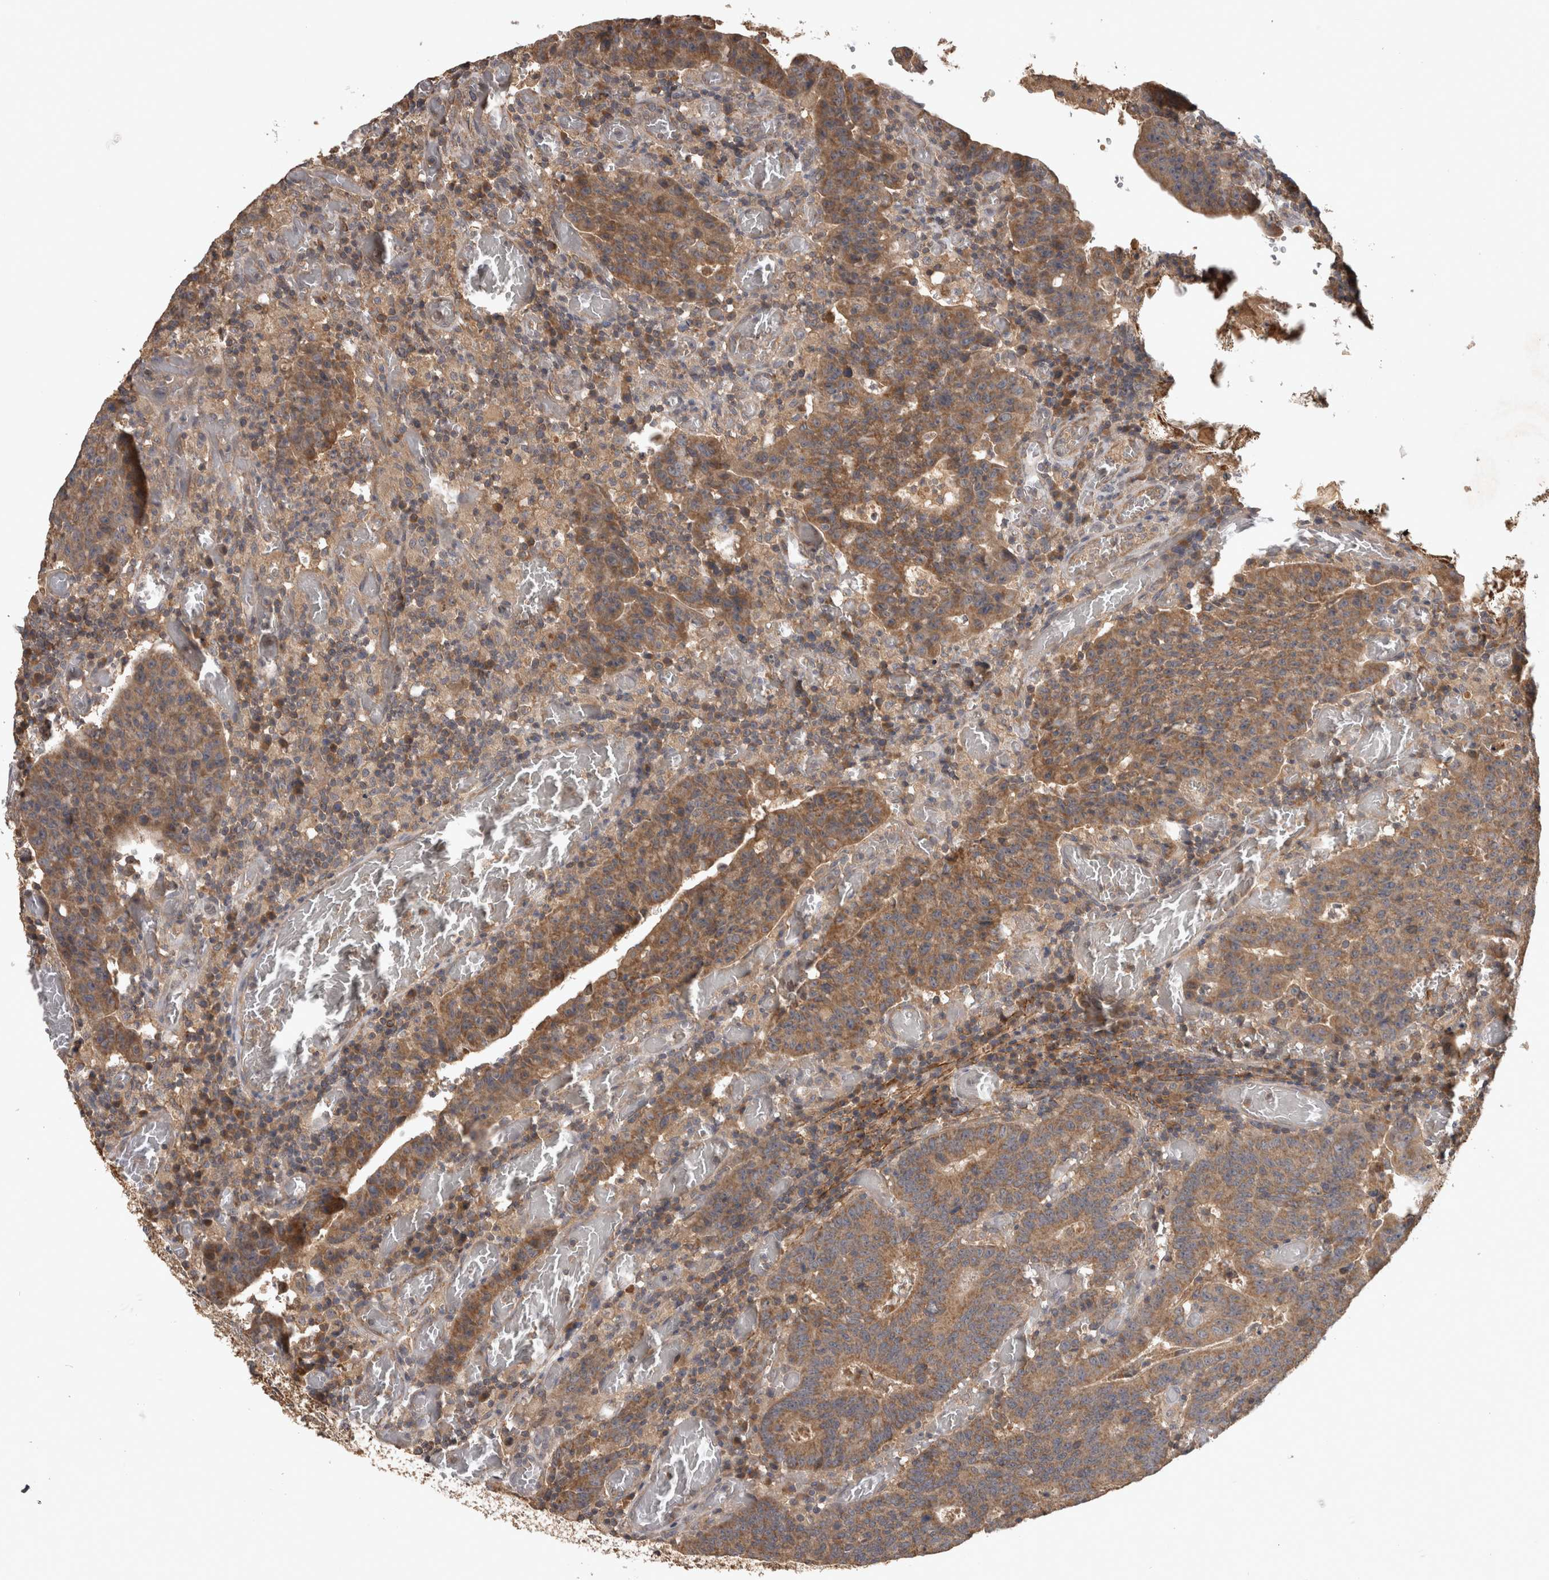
{"staining": {"intensity": "moderate", "quantity": ">75%", "location": "cytoplasmic/membranous"}, "tissue": "colorectal cancer", "cell_type": "Tumor cells", "image_type": "cancer", "snomed": [{"axis": "morphology", "description": "Adenocarcinoma, NOS"}, {"axis": "topography", "description": "Colon"}], "caption": "High-power microscopy captured an immunohistochemistry micrograph of colorectal cancer (adenocarcinoma), revealing moderate cytoplasmic/membranous expression in about >75% of tumor cells. (DAB (3,3'-diaminobenzidine) IHC, brown staining for protein, blue staining for nuclei).", "gene": "TRMT61B", "patient": {"sex": "female", "age": 75}}